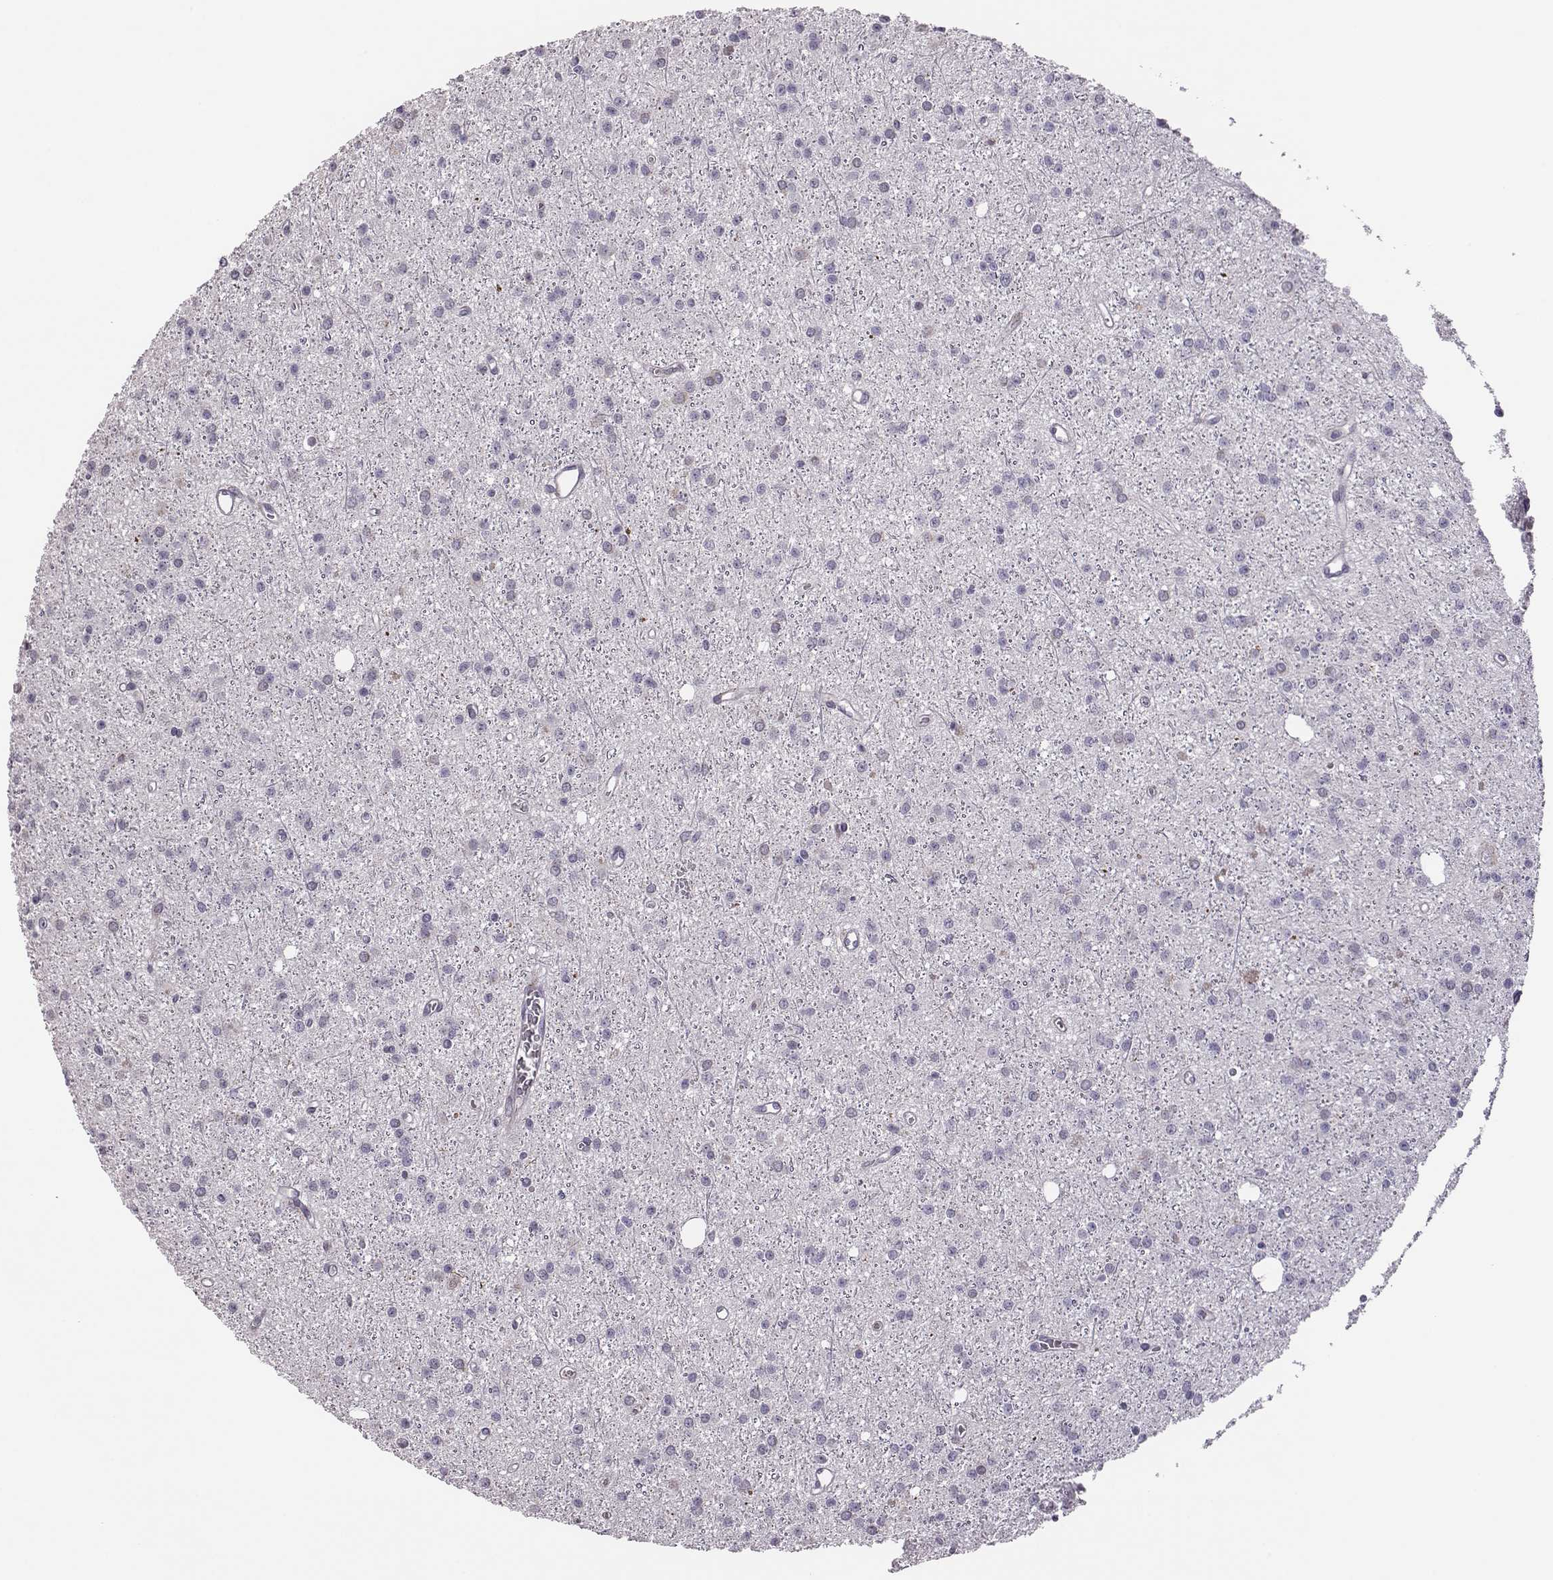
{"staining": {"intensity": "negative", "quantity": "none", "location": "none"}, "tissue": "glioma", "cell_type": "Tumor cells", "image_type": "cancer", "snomed": [{"axis": "morphology", "description": "Glioma, malignant, Low grade"}, {"axis": "topography", "description": "Brain"}], "caption": "Micrograph shows no significant protein expression in tumor cells of malignant glioma (low-grade). The staining is performed using DAB brown chromogen with nuclei counter-stained in using hematoxylin.", "gene": "SELENOI", "patient": {"sex": "male", "age": 27}}